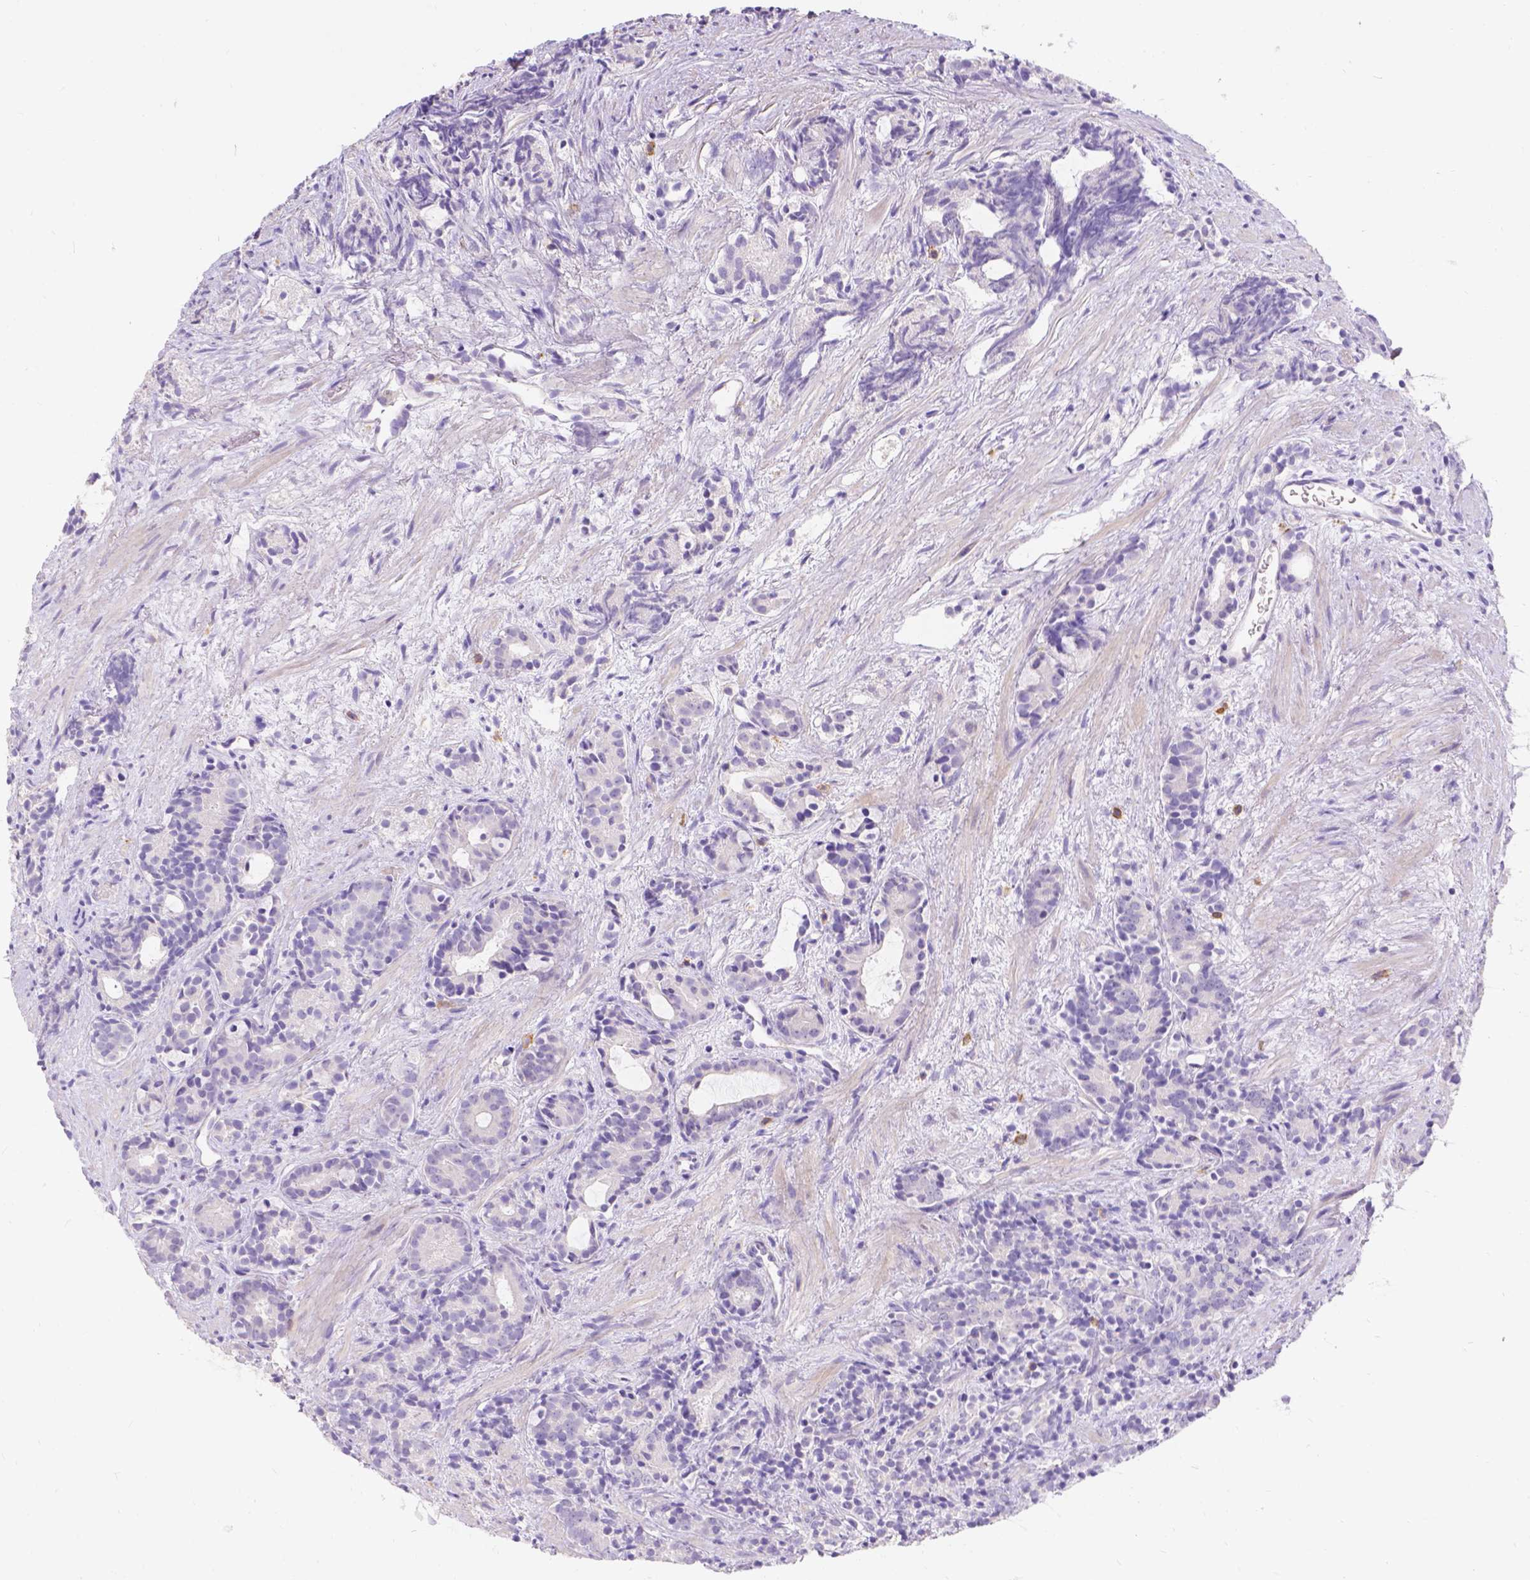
{"staining": {"intensity": "negative", "quantity": "none", "location": "none"}, "tissue": "prostate cancer", "cell_type": "Tumor cells", "image_type": "cancer", "snomed": [{"axis": "morphology", "description": "Adenocarcinoma, High grade"}, {"axis": "topography", "description": "Prostate"}], "caption": "This is an immunohistochemistry (IHC) histopathology image of prostate cancer. There is no staining in tumor cells.", "gene": "GNRHR", "patient": {"sex": "male", "age": 84}}